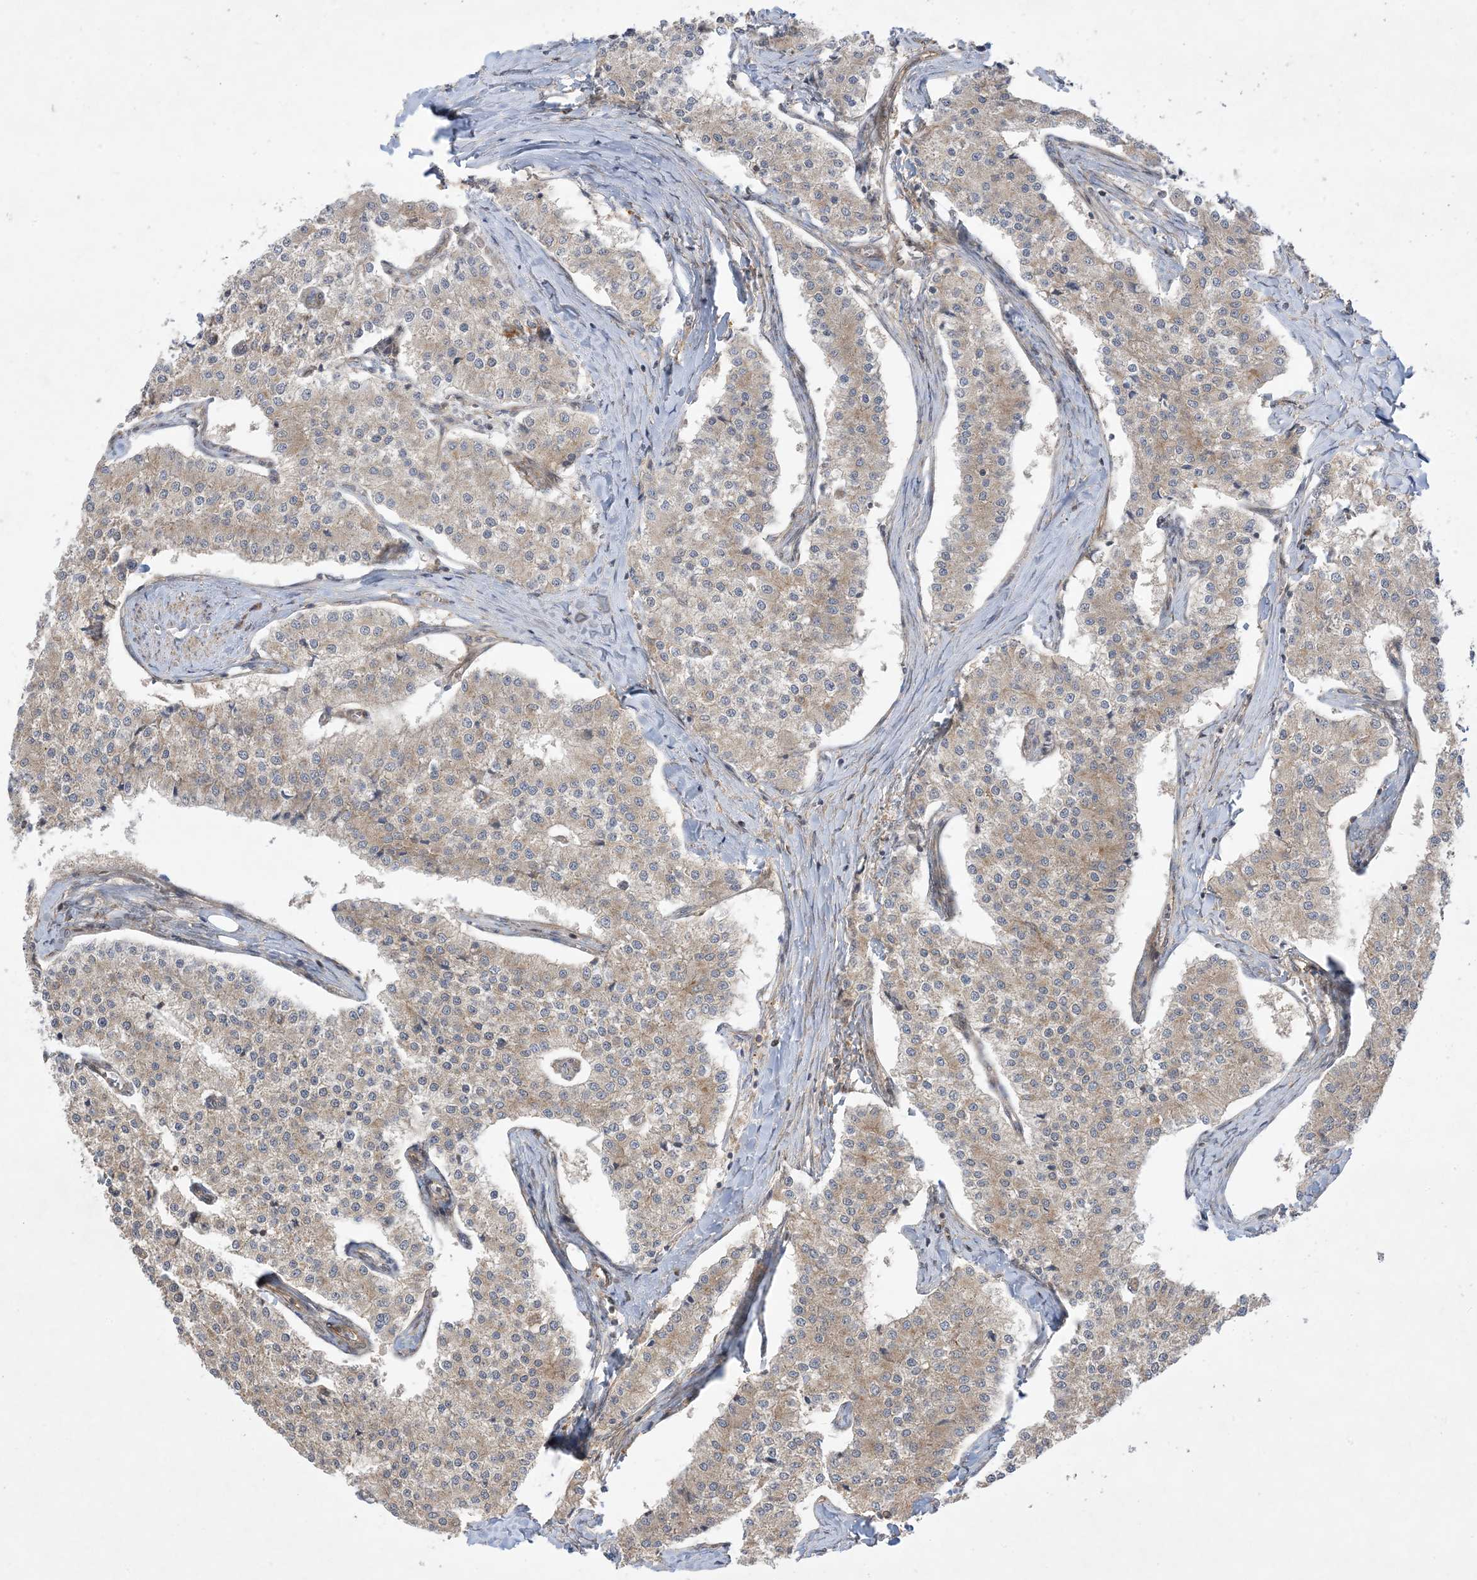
{"staining": {"intensity": "moderate", "quantity": ">75%", "location": "cytoplasmic/membranous"}, "tissue": "carcinoid", "cell_type": "Tumor cells", "image_type": "cancer", "snomed": [{"axis": "morphology", "description": "Carcinoid, malignant, NOS"}, {"axis": "topography", "description": "Colon"}], "caption": "This is a histology image of immunohistochemistry staining of malignant carcinoid, which shows moderate positivity in the cytoplasmic/membranous of tumor cells.", "gene": "SOGA3", "patient": {"sex": "female", "age": 52}}